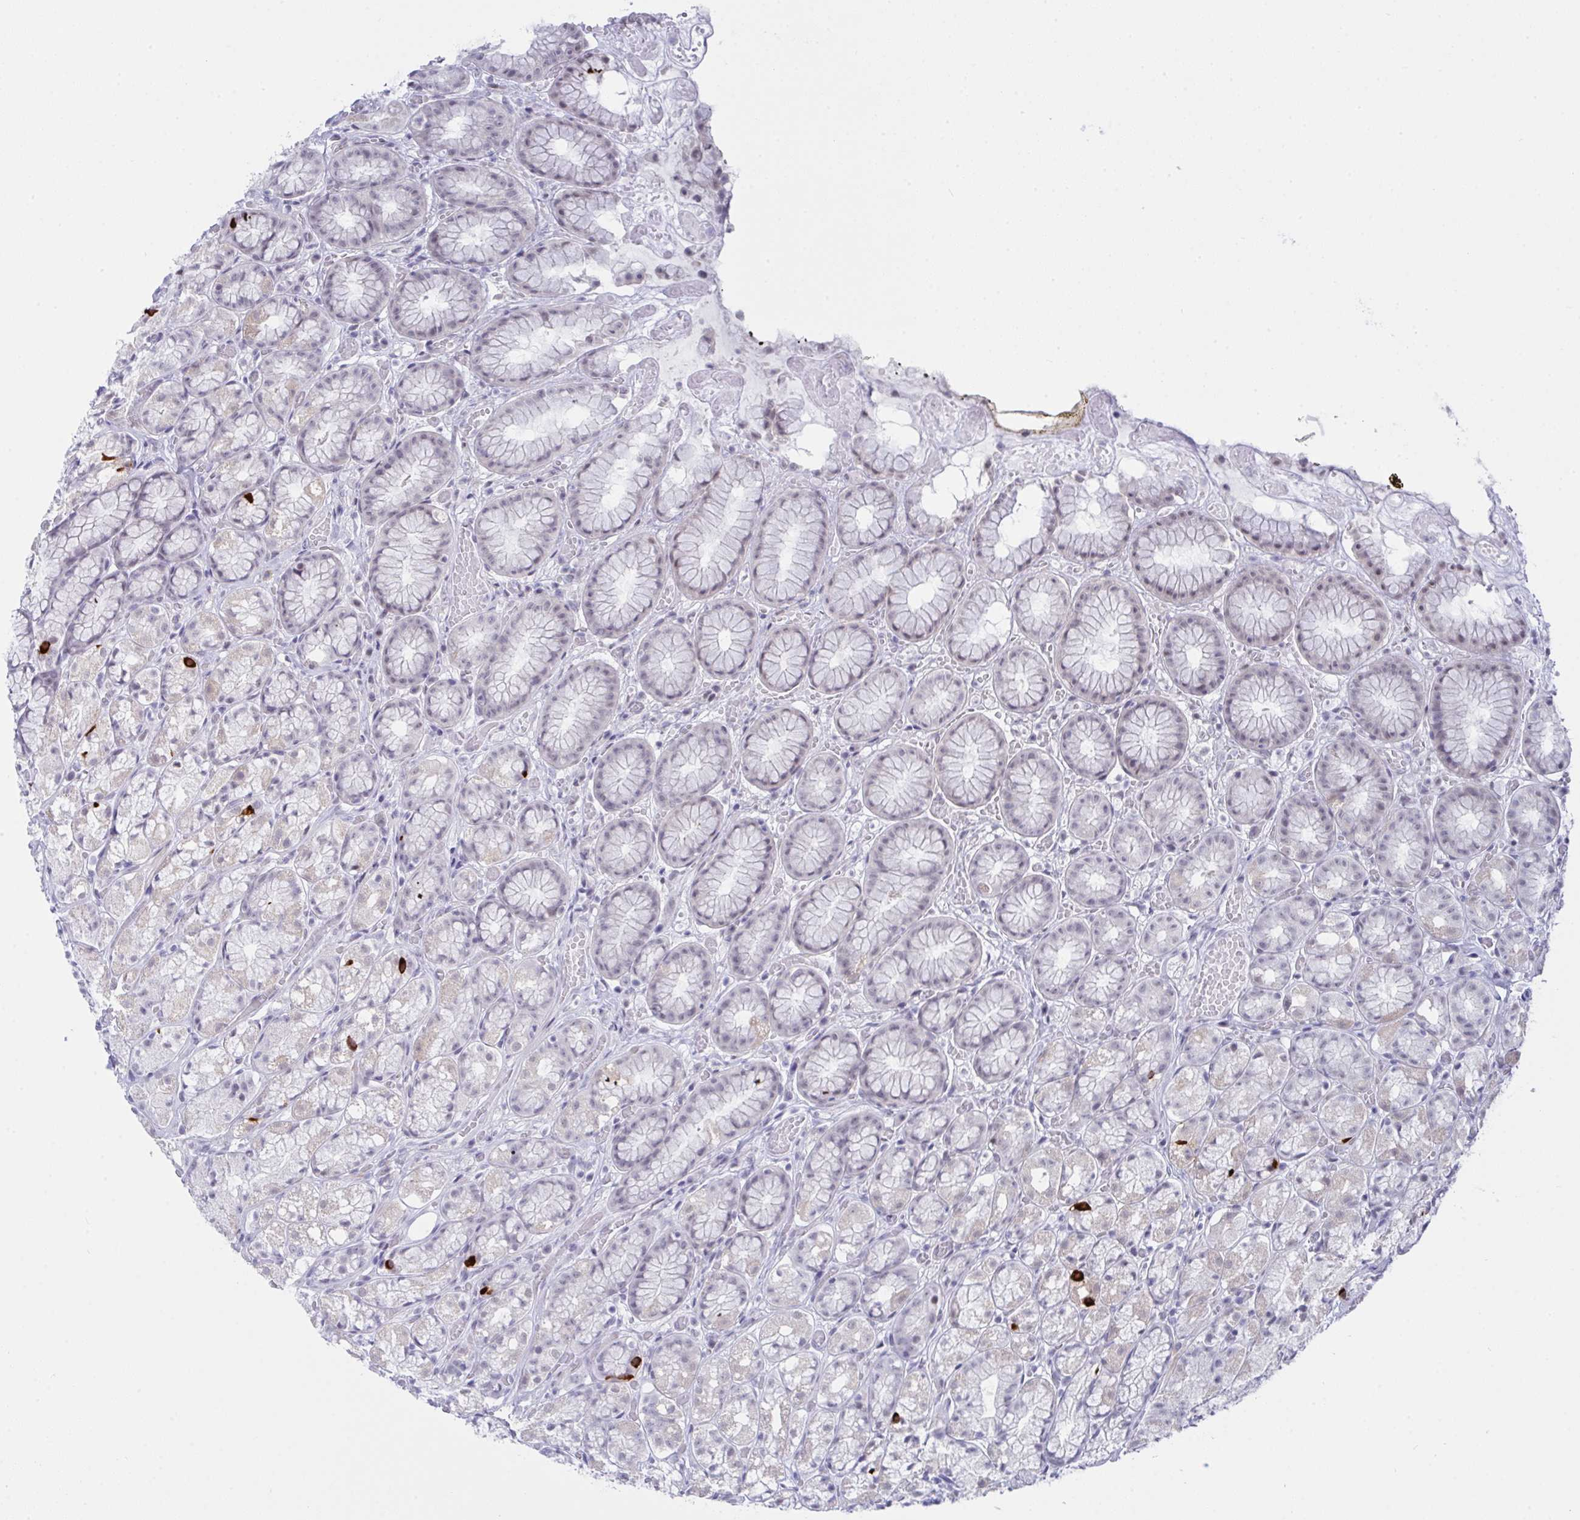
{"staining": {"intensity": "strong", "quantity": "<25%", "location": "cytoplasmic/membranous"}, "tissue": "stomach", "cell_type": "Glandular cells", "image_type": "normal", "snomed": [{"axis": "morphology", "description": "Normal tissue, NOS"}, {"axis": "topography", "description": "Smooth muscle"}, {"axis": "topography", "description": "Stomach"}], "caption": "There is medium levels of strong cytoplasmic/membranous expression in glandular cells of normal stomach, as demonstrated by immunohistochemical staining (brown color).", "gene": "FBXL22", "patient": {"sex": "male", "age": 70}}